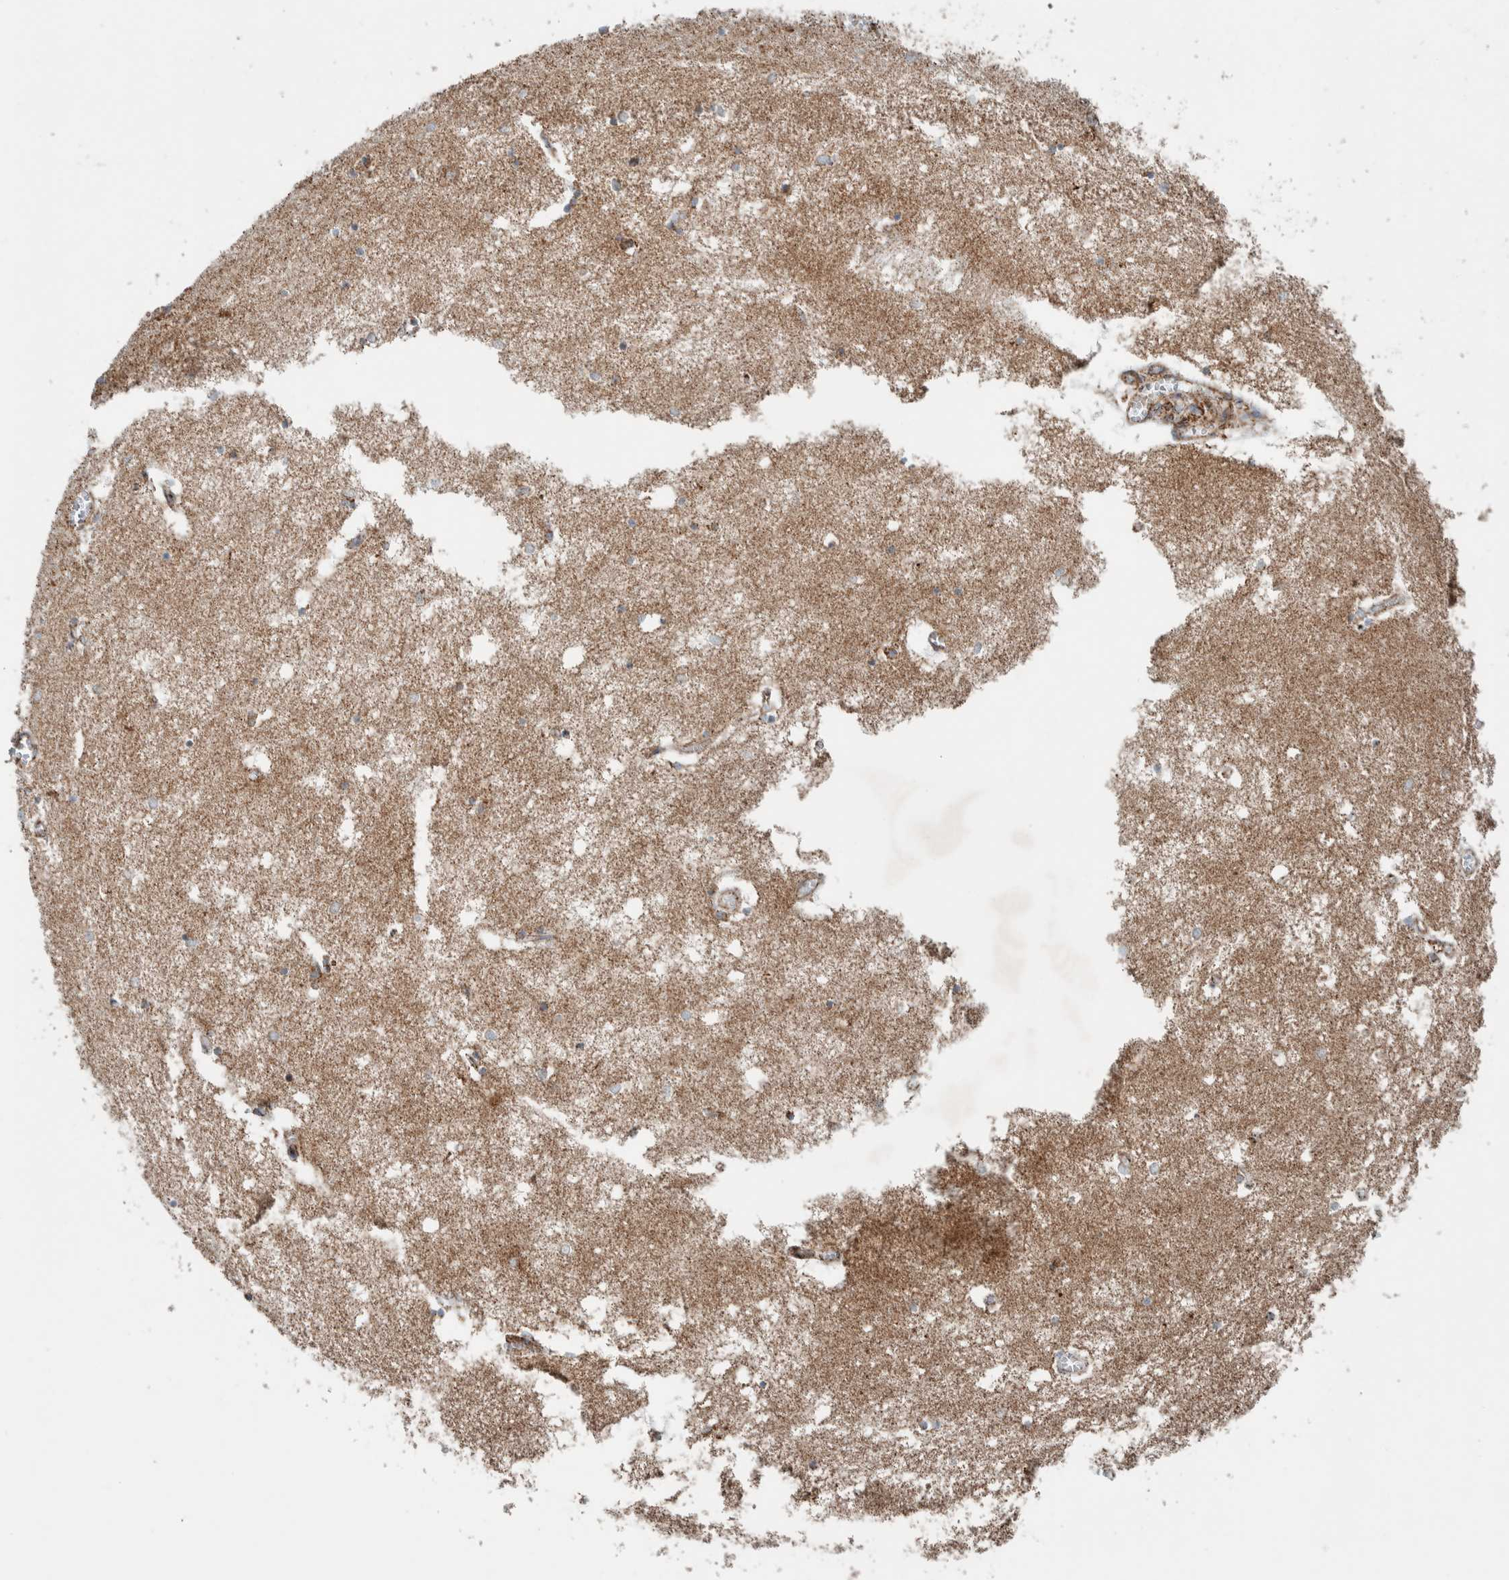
{"staining": {"intensity": "moderate", "quantity": ">75%", "location": "cytoplasmic/membranous"}, "tissue": "hippocampus", "cell_type": "Glial cells", "image_type": "normal", "snomed": [{"axis": "morphology", "description": "Normal tissue, NOS"}, {"axis": "topography", "description": "Hippocampus"}], "caption": "An image showing moderate cytoplasmic/membranous staining in about >75% of glial cells in unremarkable hippocampus, as visualized by brown immunohistochemical staining.", "gene": "CNTROB", "patient": {"sex": "male", "age": 70}}